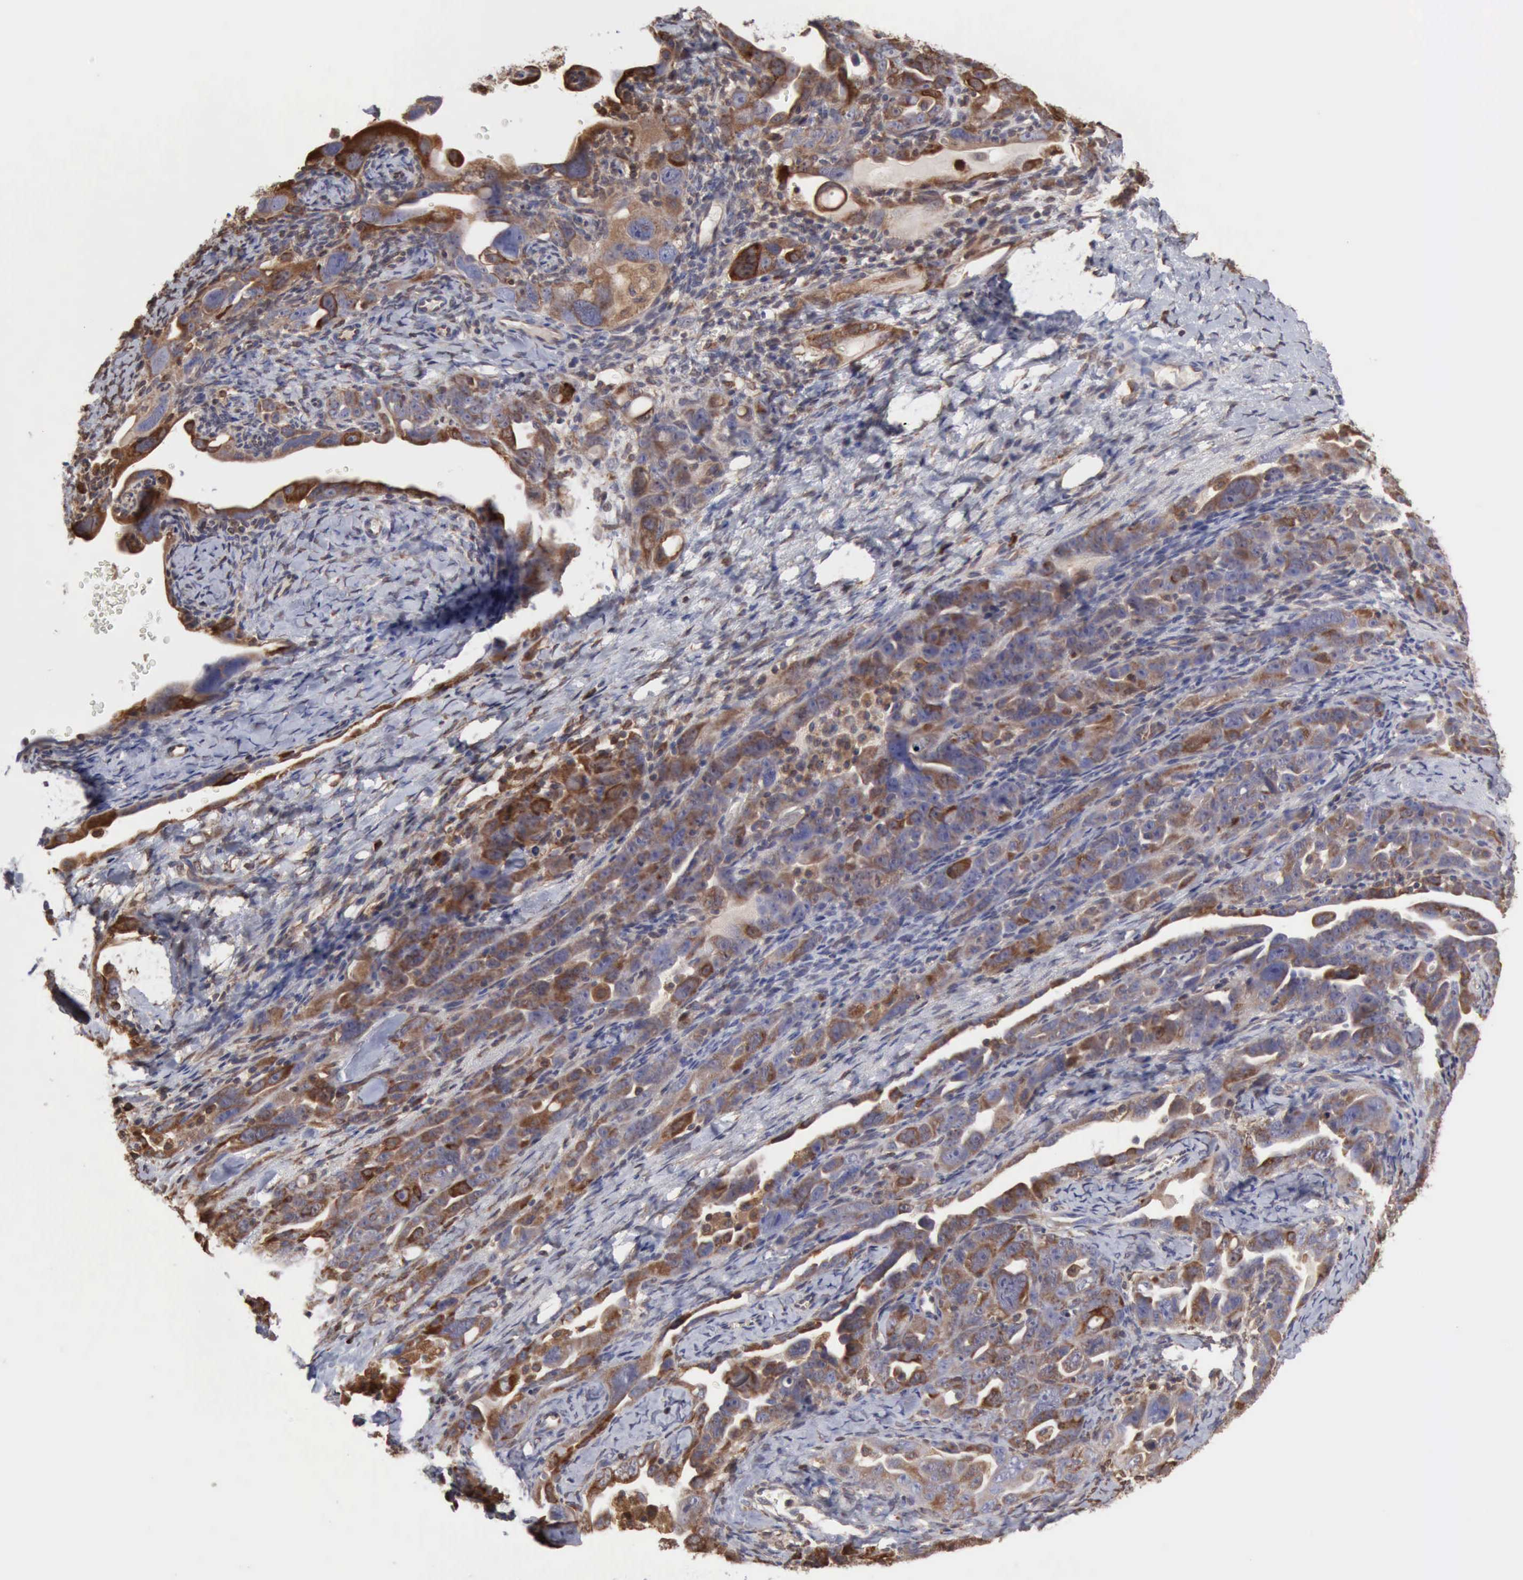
{"staining": {"intensity": "moderate", "quantity": ">75%", "location": "cytoplasmic/membranous"}, "tissue": "ovarian cancer", "cell_type": "Tumor cells", "image_type": "cancer", "snomed": [{"axis": "morphology", "description": "Cystadenocarcinoma, serous, NOS"}, {"axis": "topography", "description": "Ovary"}], "caption": "Immunohistochemical staining of ovarian cancer displays medium levels of moderate cytoplasmic/membranous expression in about >75% of tumor cells.", "gene": "APOL2", "patient": {"sex": "female", "age": 66}}